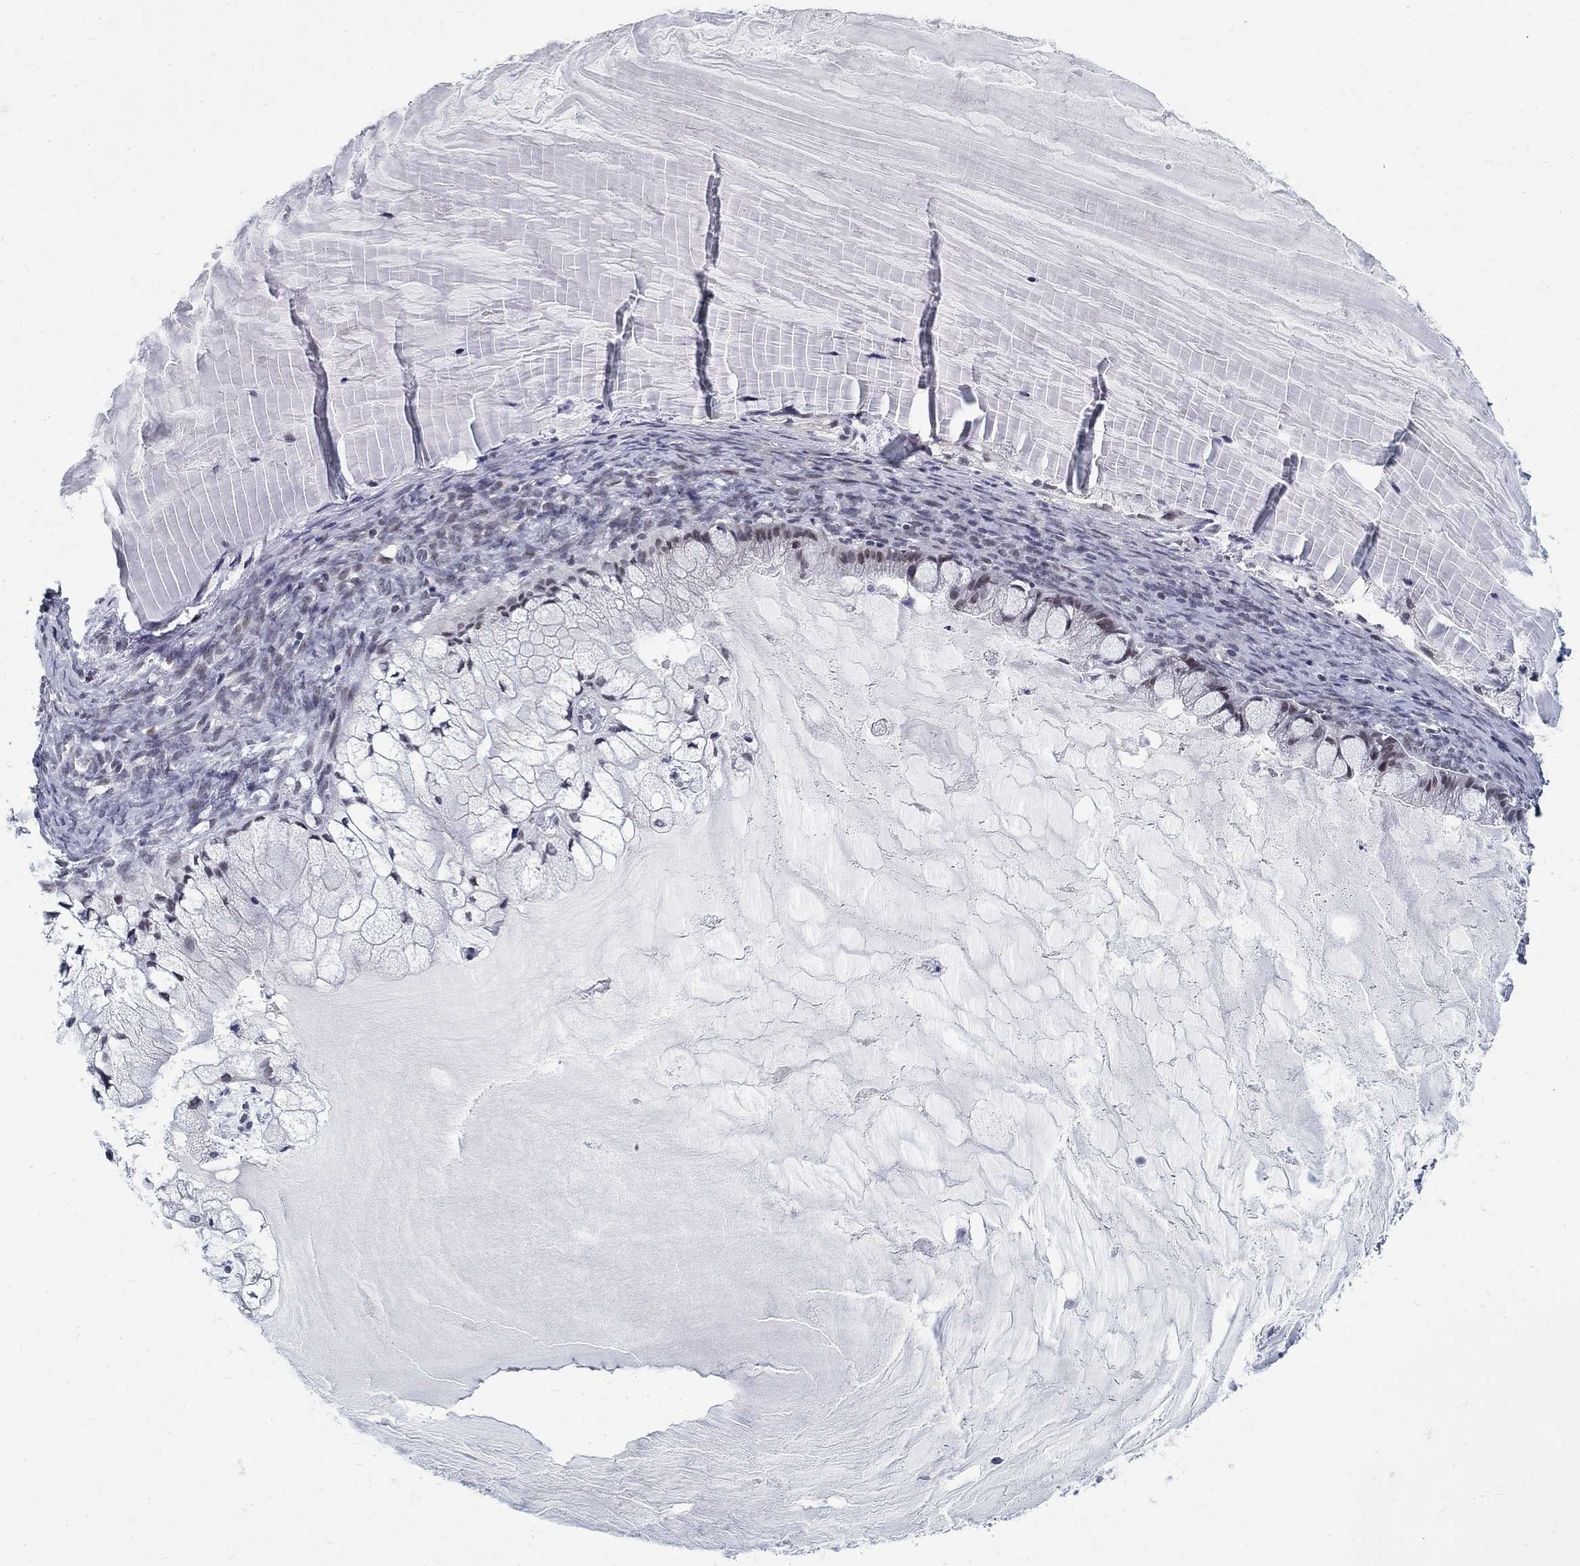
{"staining": {"intensity": "negative", "quantity": "none", "location": "none"}, "tissue": "ovarian cancer", "cell_type": "Tumor cells", "image_type": "cancer", "snomed": [{"axis": "morphology", "description": "Cystadenocarcinoma, mucinous, NOS"}, {"axis": "topography", "description": "Ovary"}], "caption": "Ovarian mucinous cystadenocarcinoma was stained to show a protein in brown. There is no significant positivity in tumor cells.", "gene": "BHLHE22", "patient": {"sex": "female", "age": 57}}